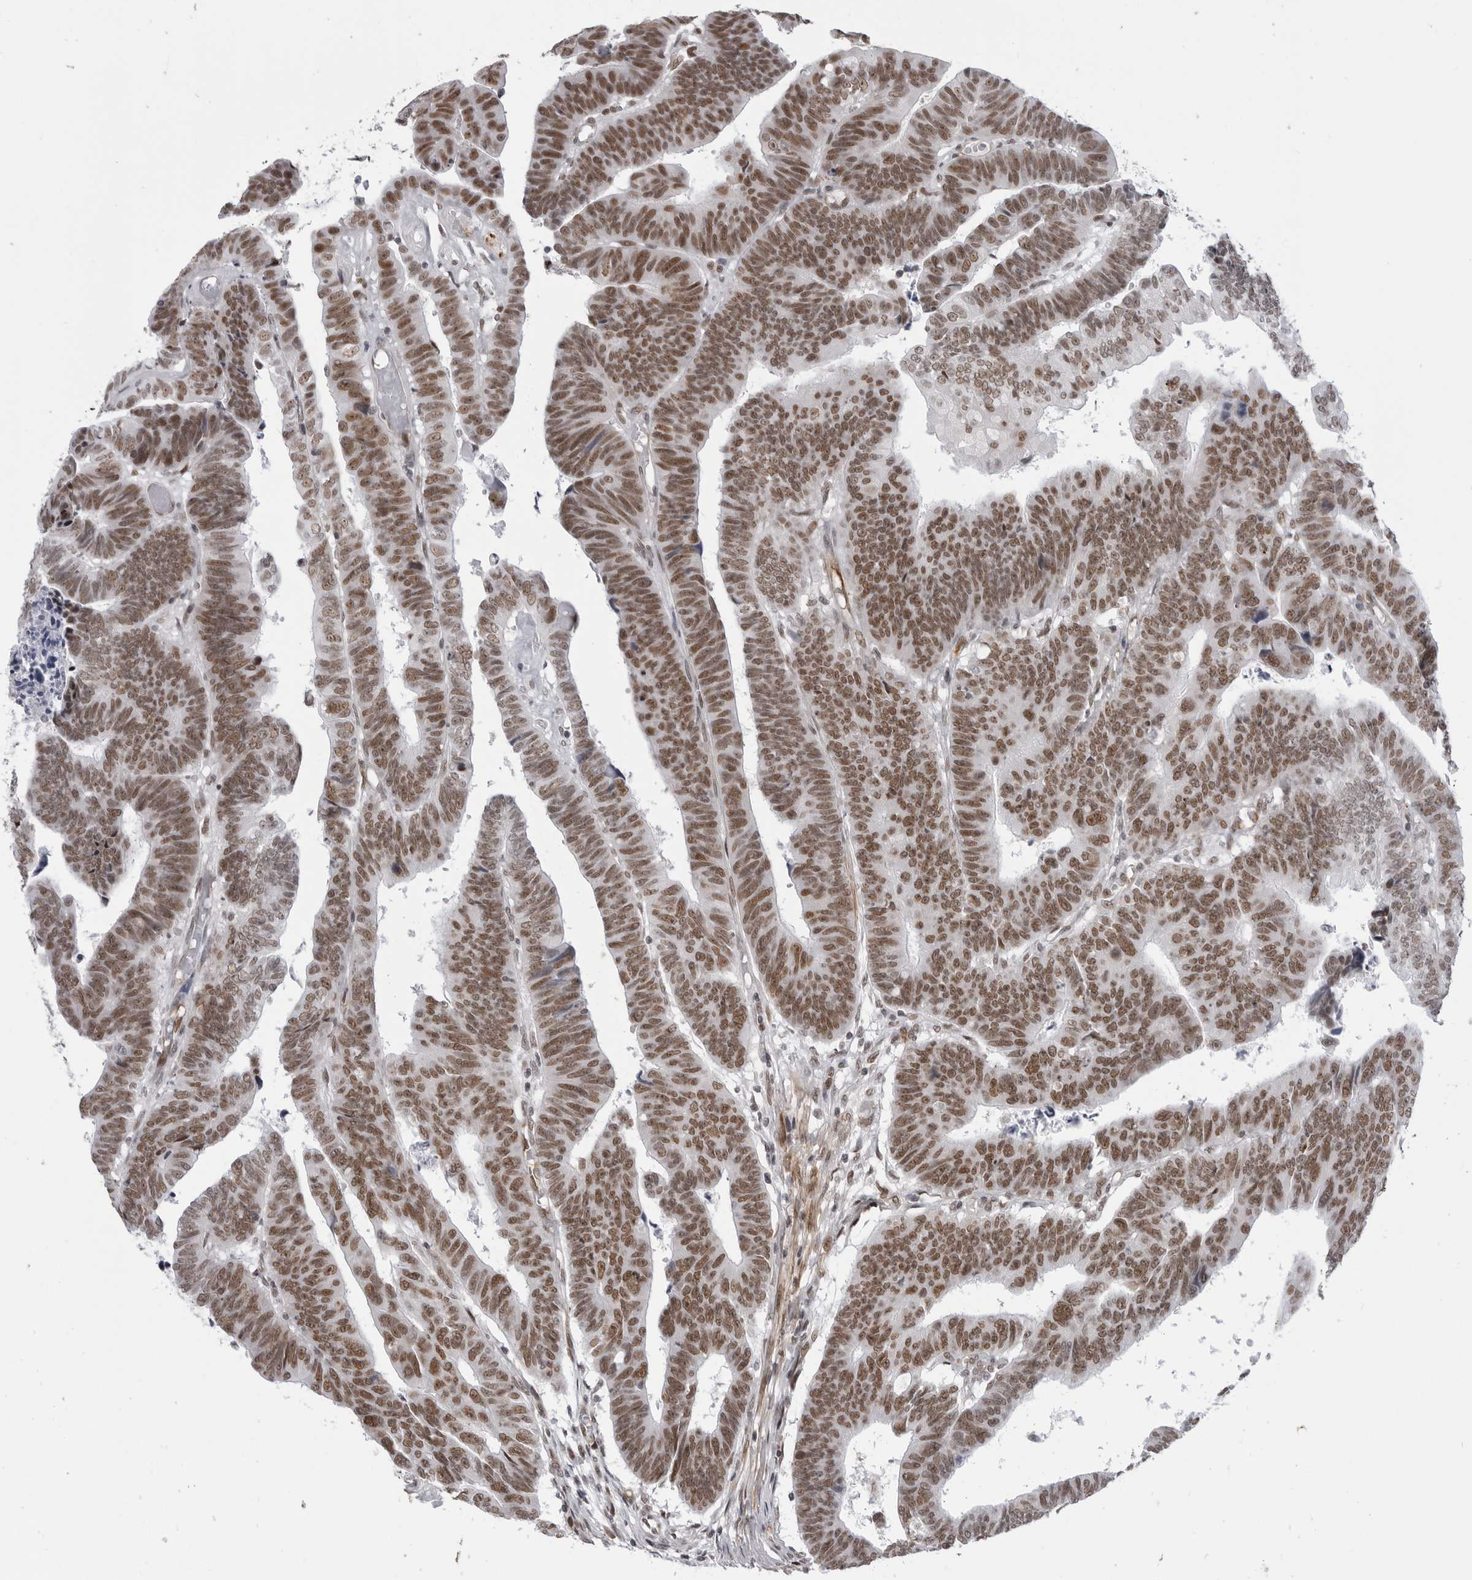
{"staining": {"intensity": "moderate", "quantity": ">75%", "location": "nuclear"}, "tissue": "colorectal cancer", "cell_type": "Tumor cells", "image_type": "cancer", "snomed": [{"axis": "morphology", "description": "Adenocarcinoma, NOS"}, {"axis": "topography", "description": "Rectum"}], "caption": "Immunohistochemical staining of human colorectal cancer (adenocarcinoma) demonstrates medium levels of moderate nuclear protein staining in approximately >75% of tumor cells.", "gene": "RNF26", "patient": {"sex": "female", "age": 65}}